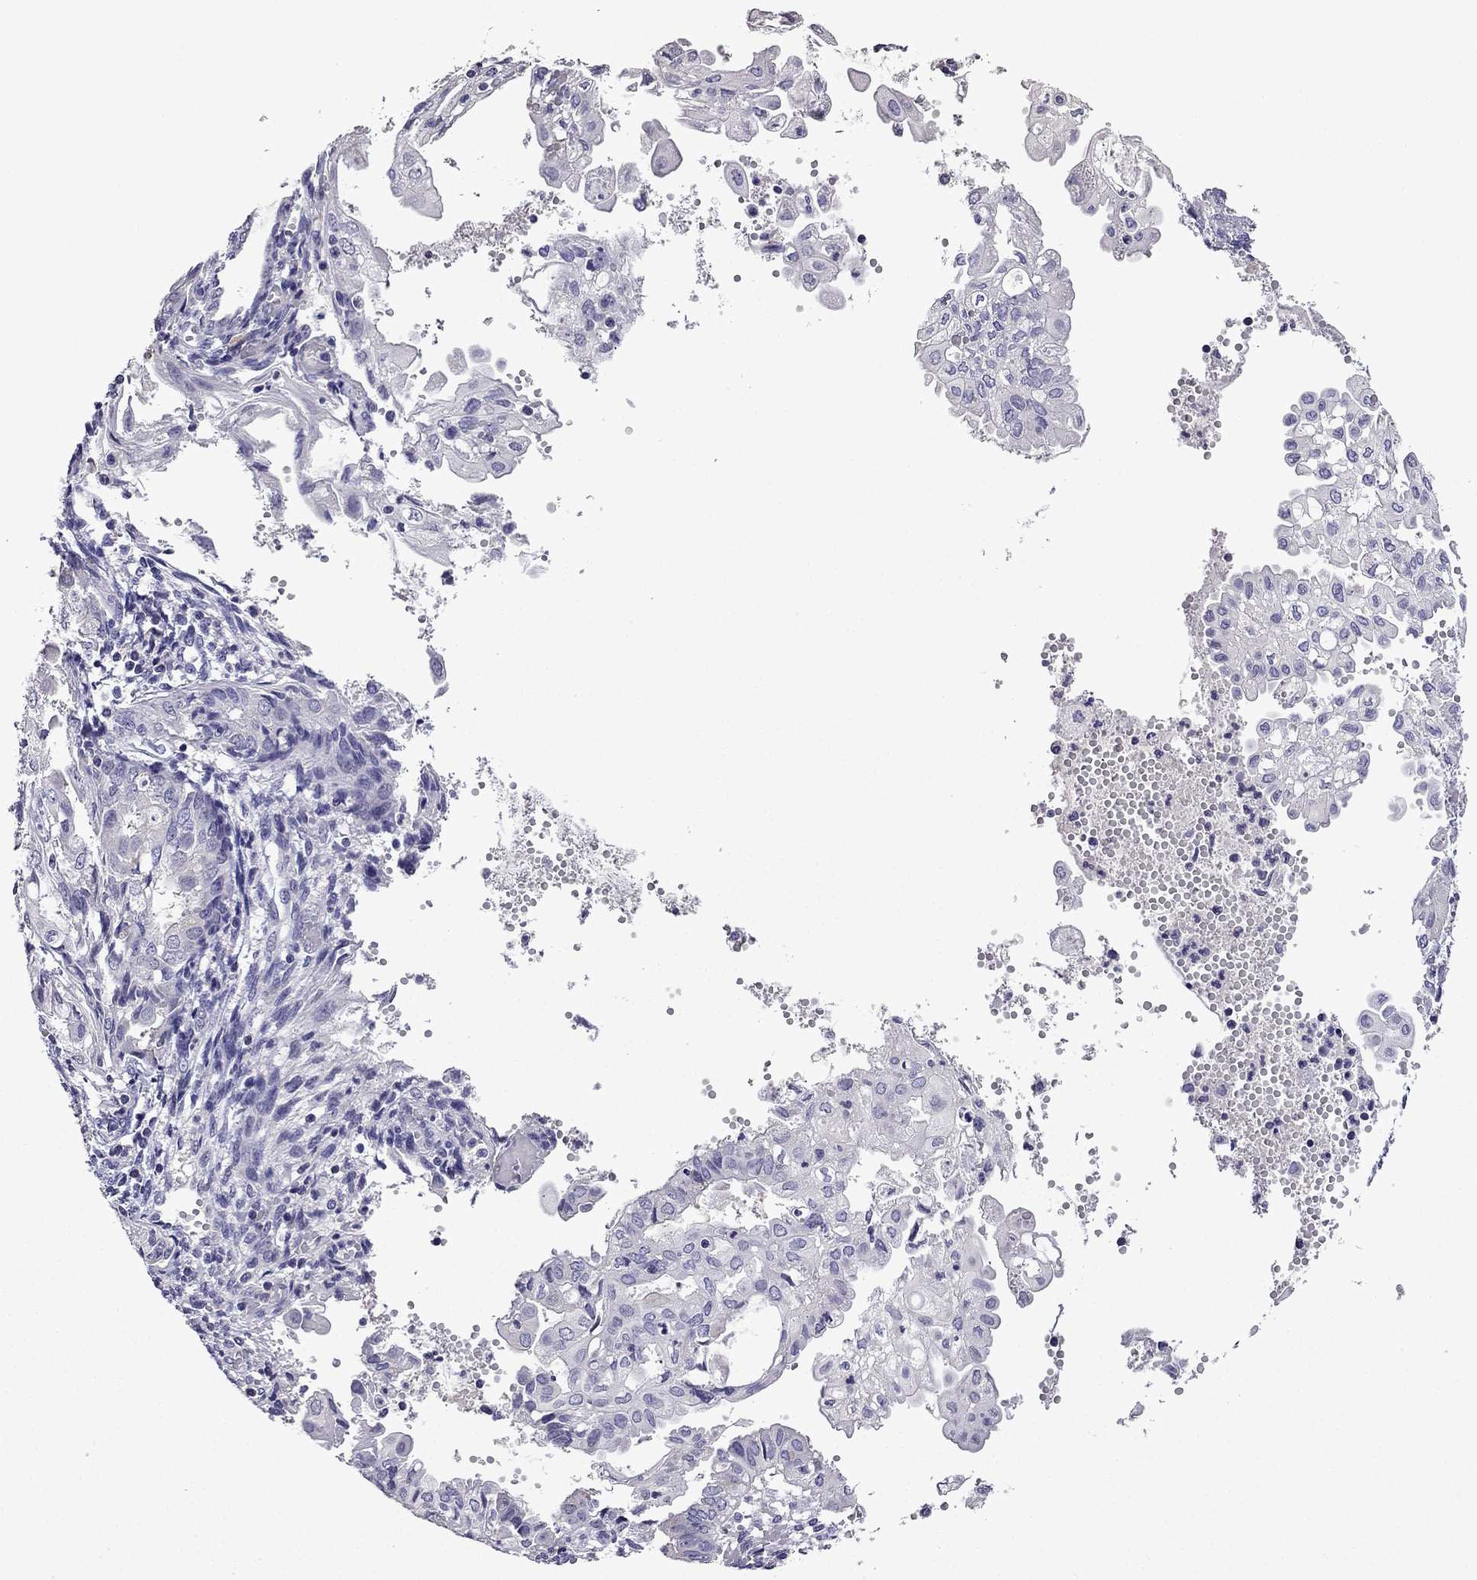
{"staining": {"intensity": "negative", "quantity": "none", "location": "none"}, "tissue": "endometrial cancer", "cell_type": "Tumor cells", "image_type": "cancer", "snomed": [{"axis": "morphology", "description": "Adenocarcinoma, NOS"}, {"axis": "topography", "description": "Endometrium"}], "caption": "Tumor cells show no significant protein staining in adenocarcinoma (endometrial). Nuclei are stained in blue.", "gene": "TTN", "patient": {"sex": "female", "age": 68}}